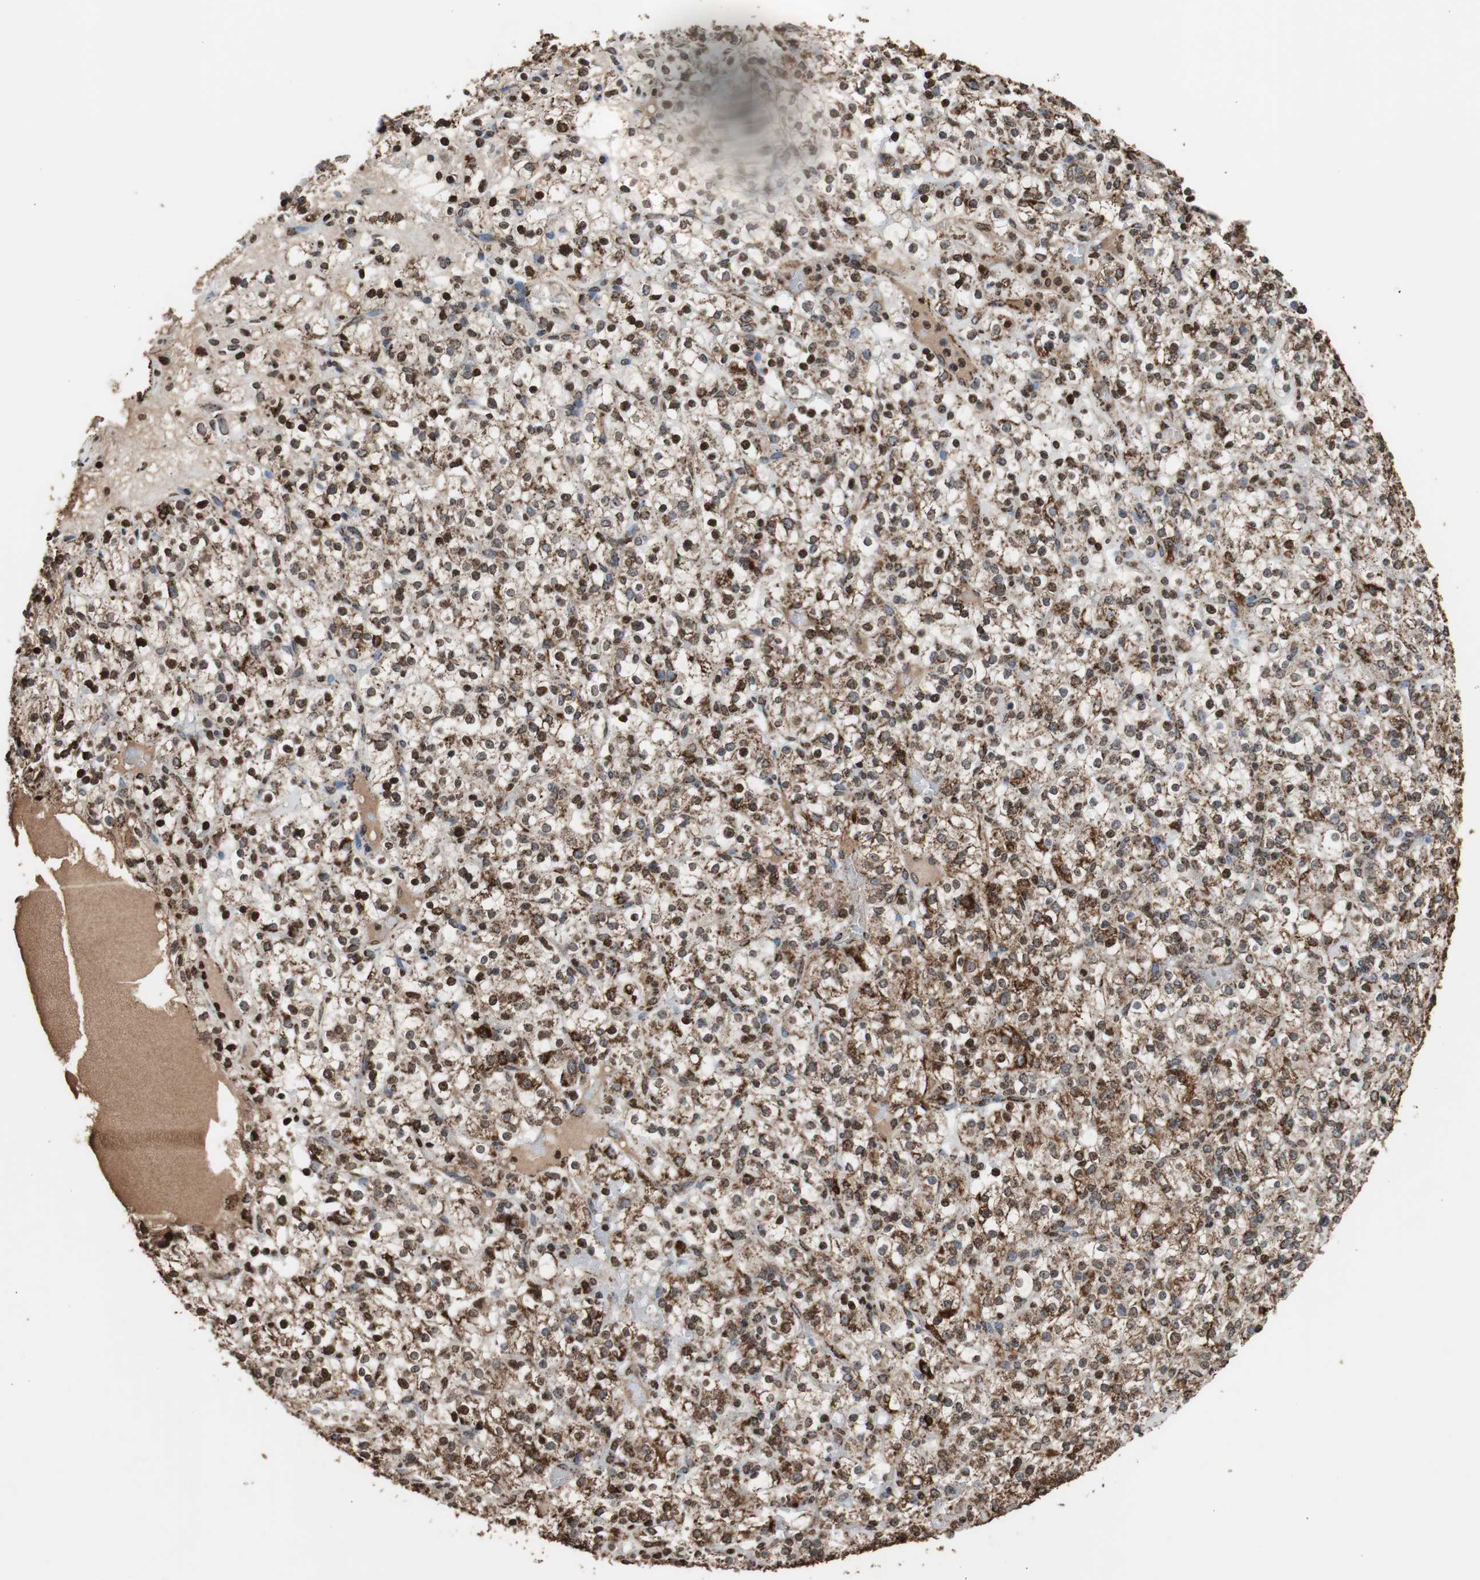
{"staining": {"intensity": "strong", "quantity": ">75%", "location": "cytoplasmic/membranous,nuclear"}, "tissue": "renal cancer", "cell_type": "Tumor cells", "image_type": "cancer", "snomed": [{"axis": "morphology", "description": "Normal tissue, NOS"}, {"axis": "morphology", "description": "Adenocarcinoma, NOS"}, {"axis": "topography", "description": "Kidney"}], "caption": "There is high levels of strong cytoplasmic/membranous and nuclear positivity in tumor cells of renal adenocarcinoma, as demonstrated by immunohistochemical staining (brown color).", "gene": "HSPA9", "patient": {"sex": "female", "age": 72}}